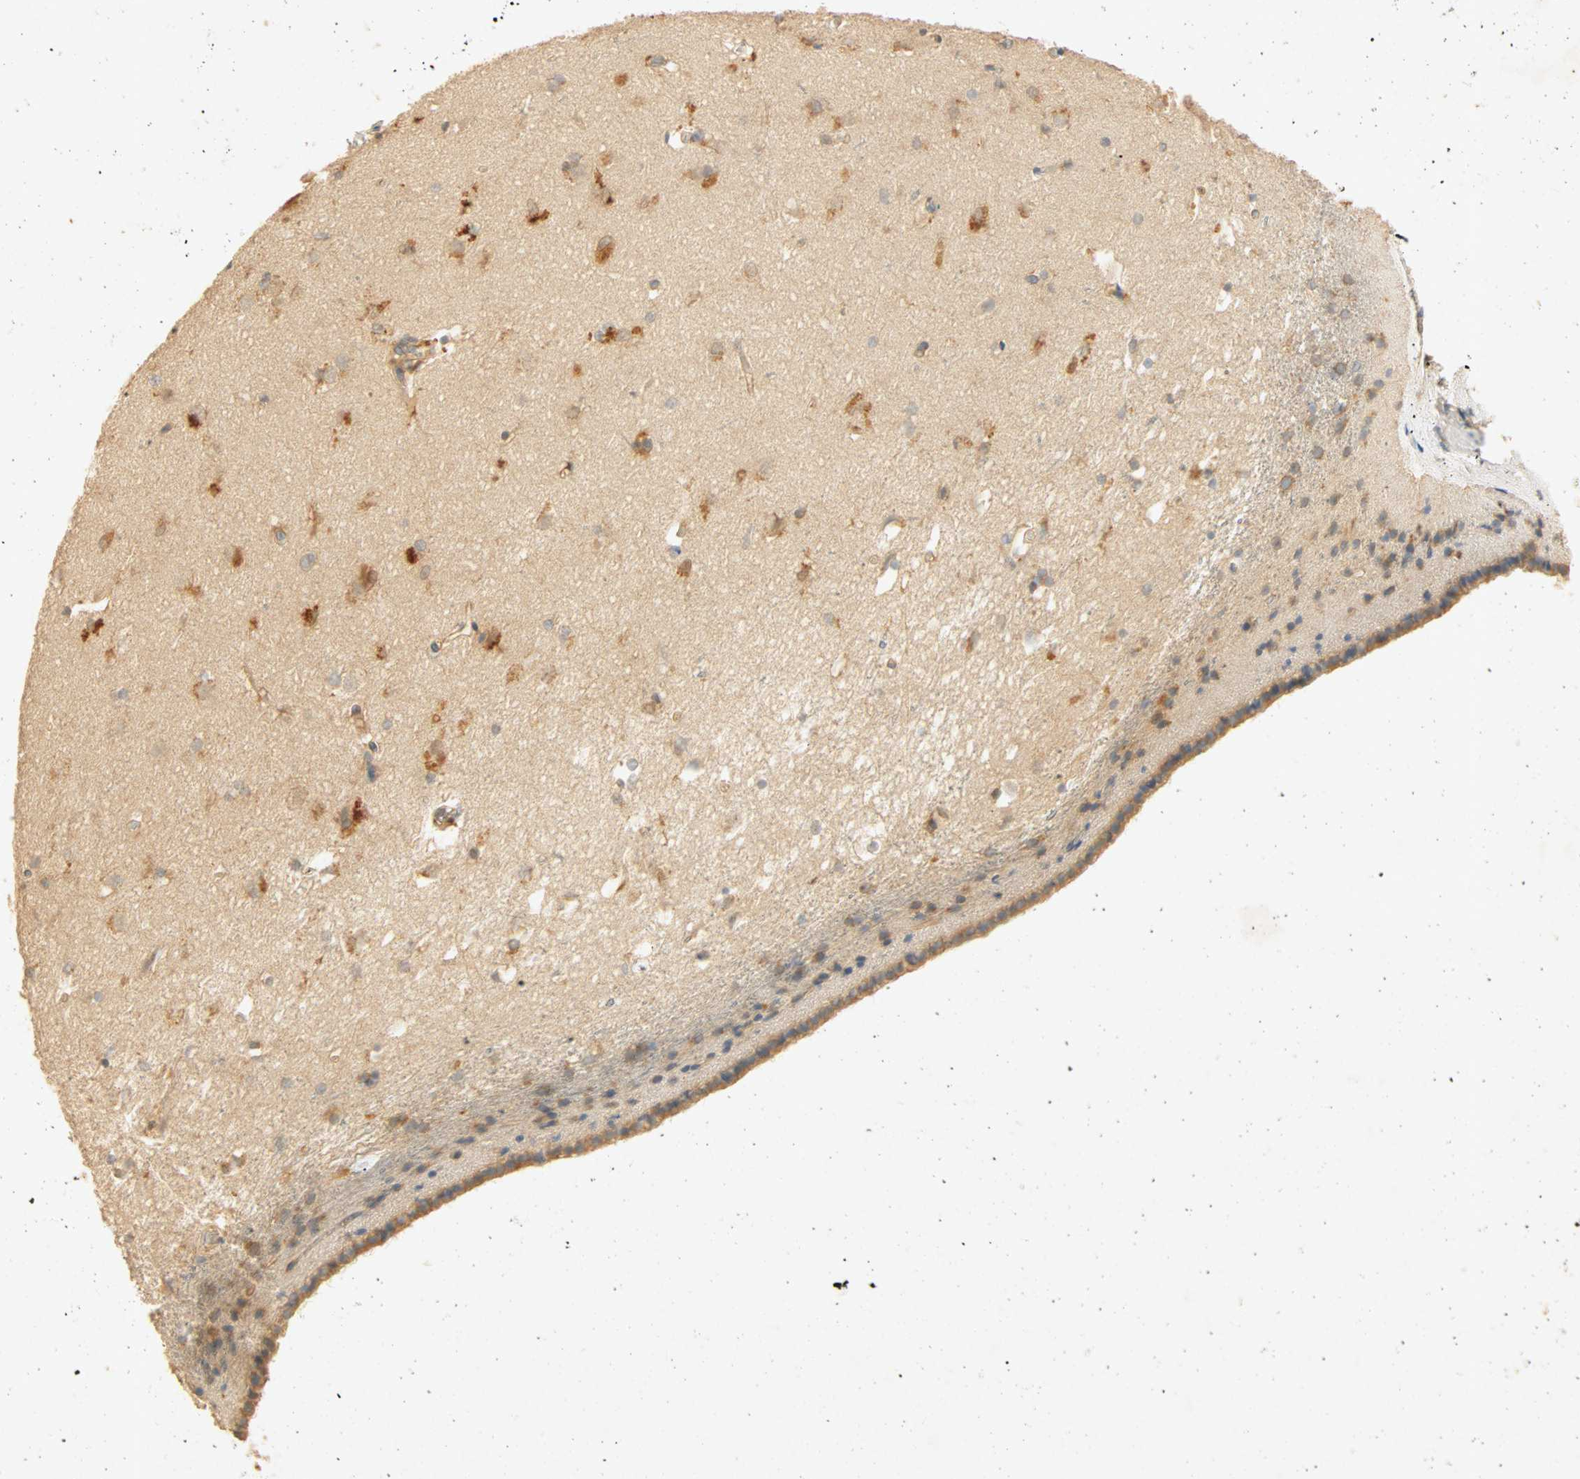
{"staining": {"intensity": "weak", "quantity": "<25%", "location": "cytoplasmic/membranous"}, "tissue": "caudate", "cell_type": "Glial cells", "image_type": "normal", "snomed": [{"axis": "morphology", "description": "Normal tissue, NOS"}, {"axis": "topography", "description": "Lateral ventricle wall"}], "caption": "Human caudate stained for a protein using IHC displays no expression in glial cells.", "gene": "SELENBP1", "patient": {"sex": "female", "age": 19}}